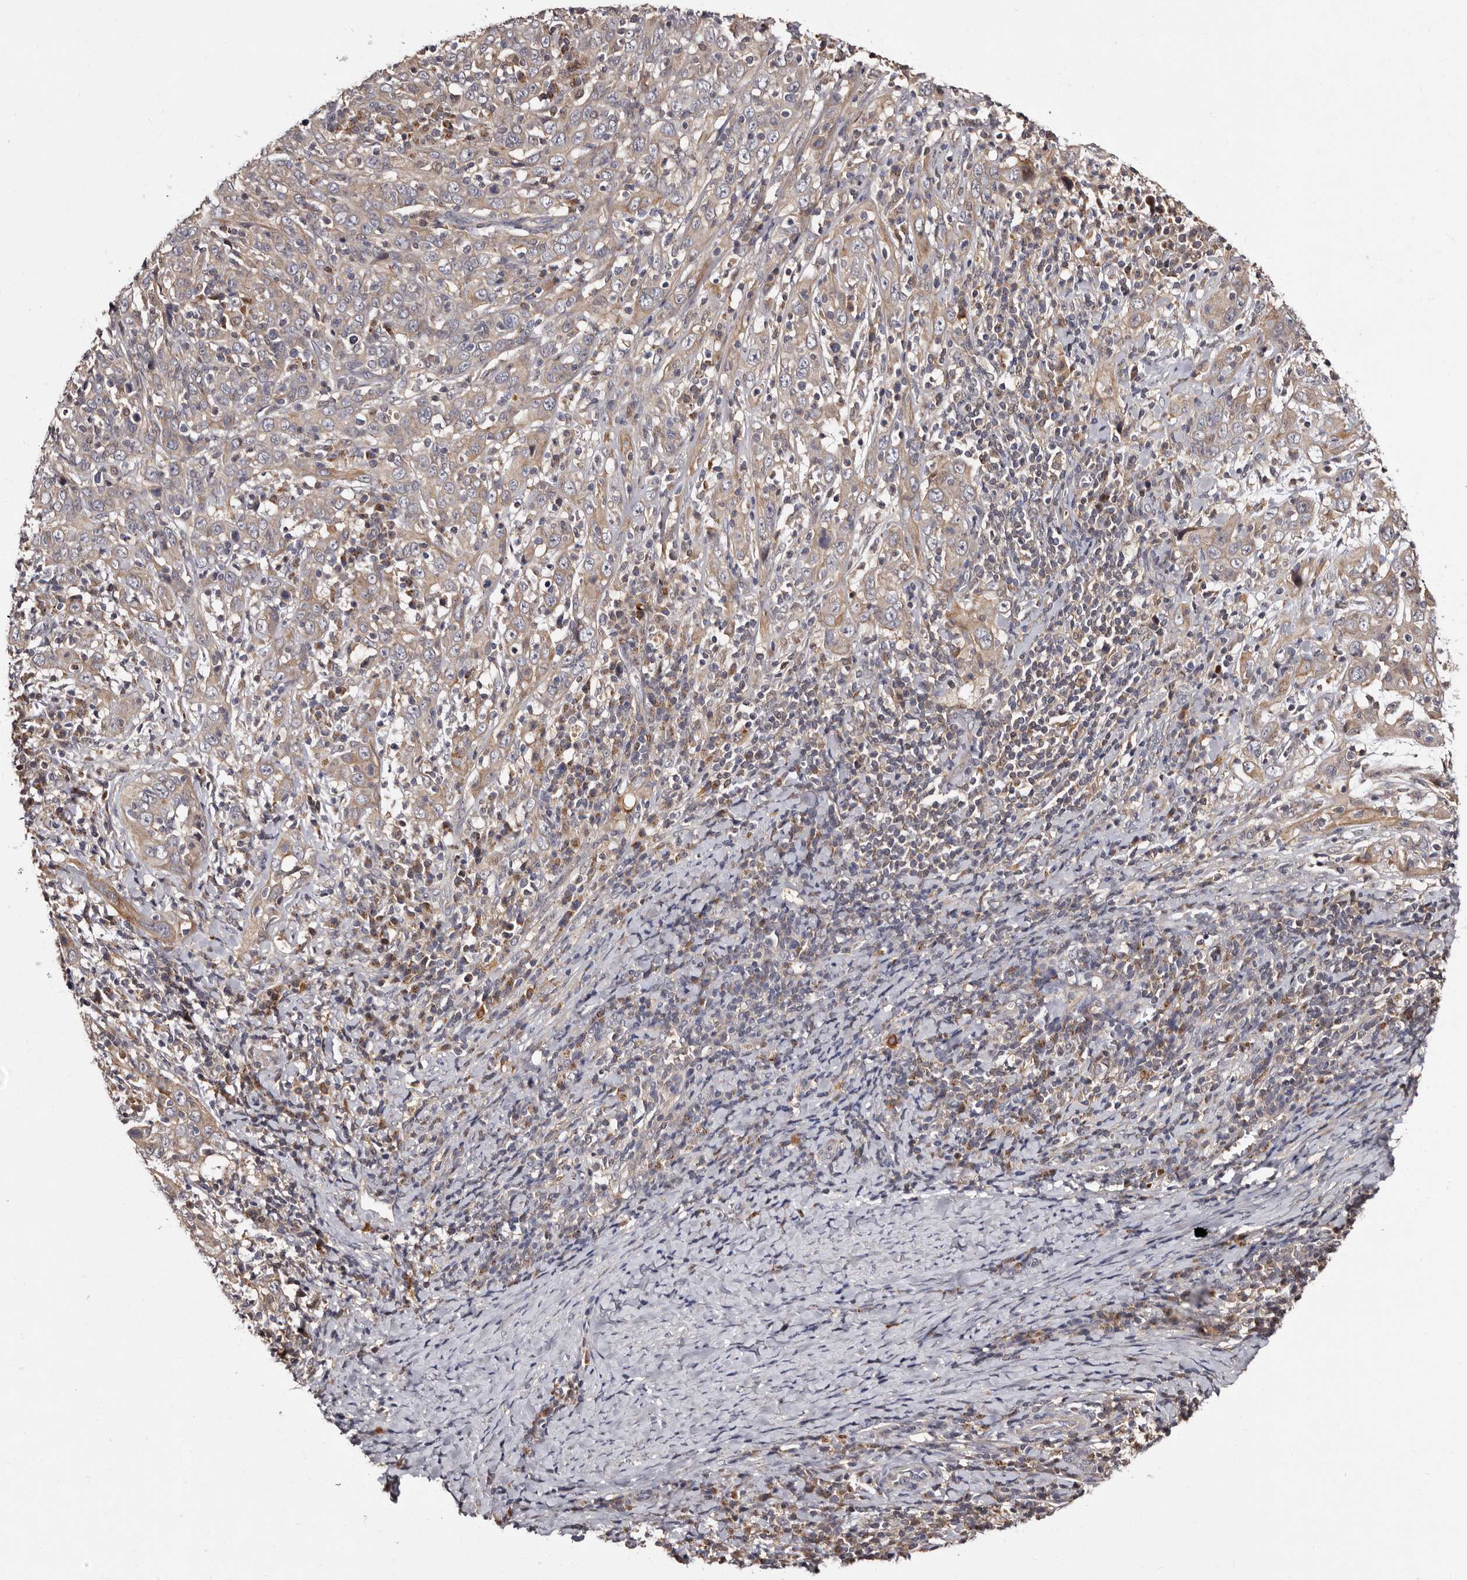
{"staining": {"intensity": "weak", "quantity": ">75%", "location": "cytoplasmic/membranous"}, "tissue": "cervical cancer", "cell_type": "Tumor cells", "image_type": "cancer", "snomed": [{"axis": "morphology", "description": "Squamous cell carcinoma, NOS"}, {"axis": "topography", "description": "Cervix"}], "caption": "A low amount of weak cytoplasmic/membranous positivity is identified in approximately >75% of tumor cells in cervical squamous cell carcinoma tissue. Using DAB (brown) and hematoxylin (blue) stains, captured at high magnification using brightfield microscopy.", "gene": "DNPH1", "patient": {"sex": "female", "age": 46}}